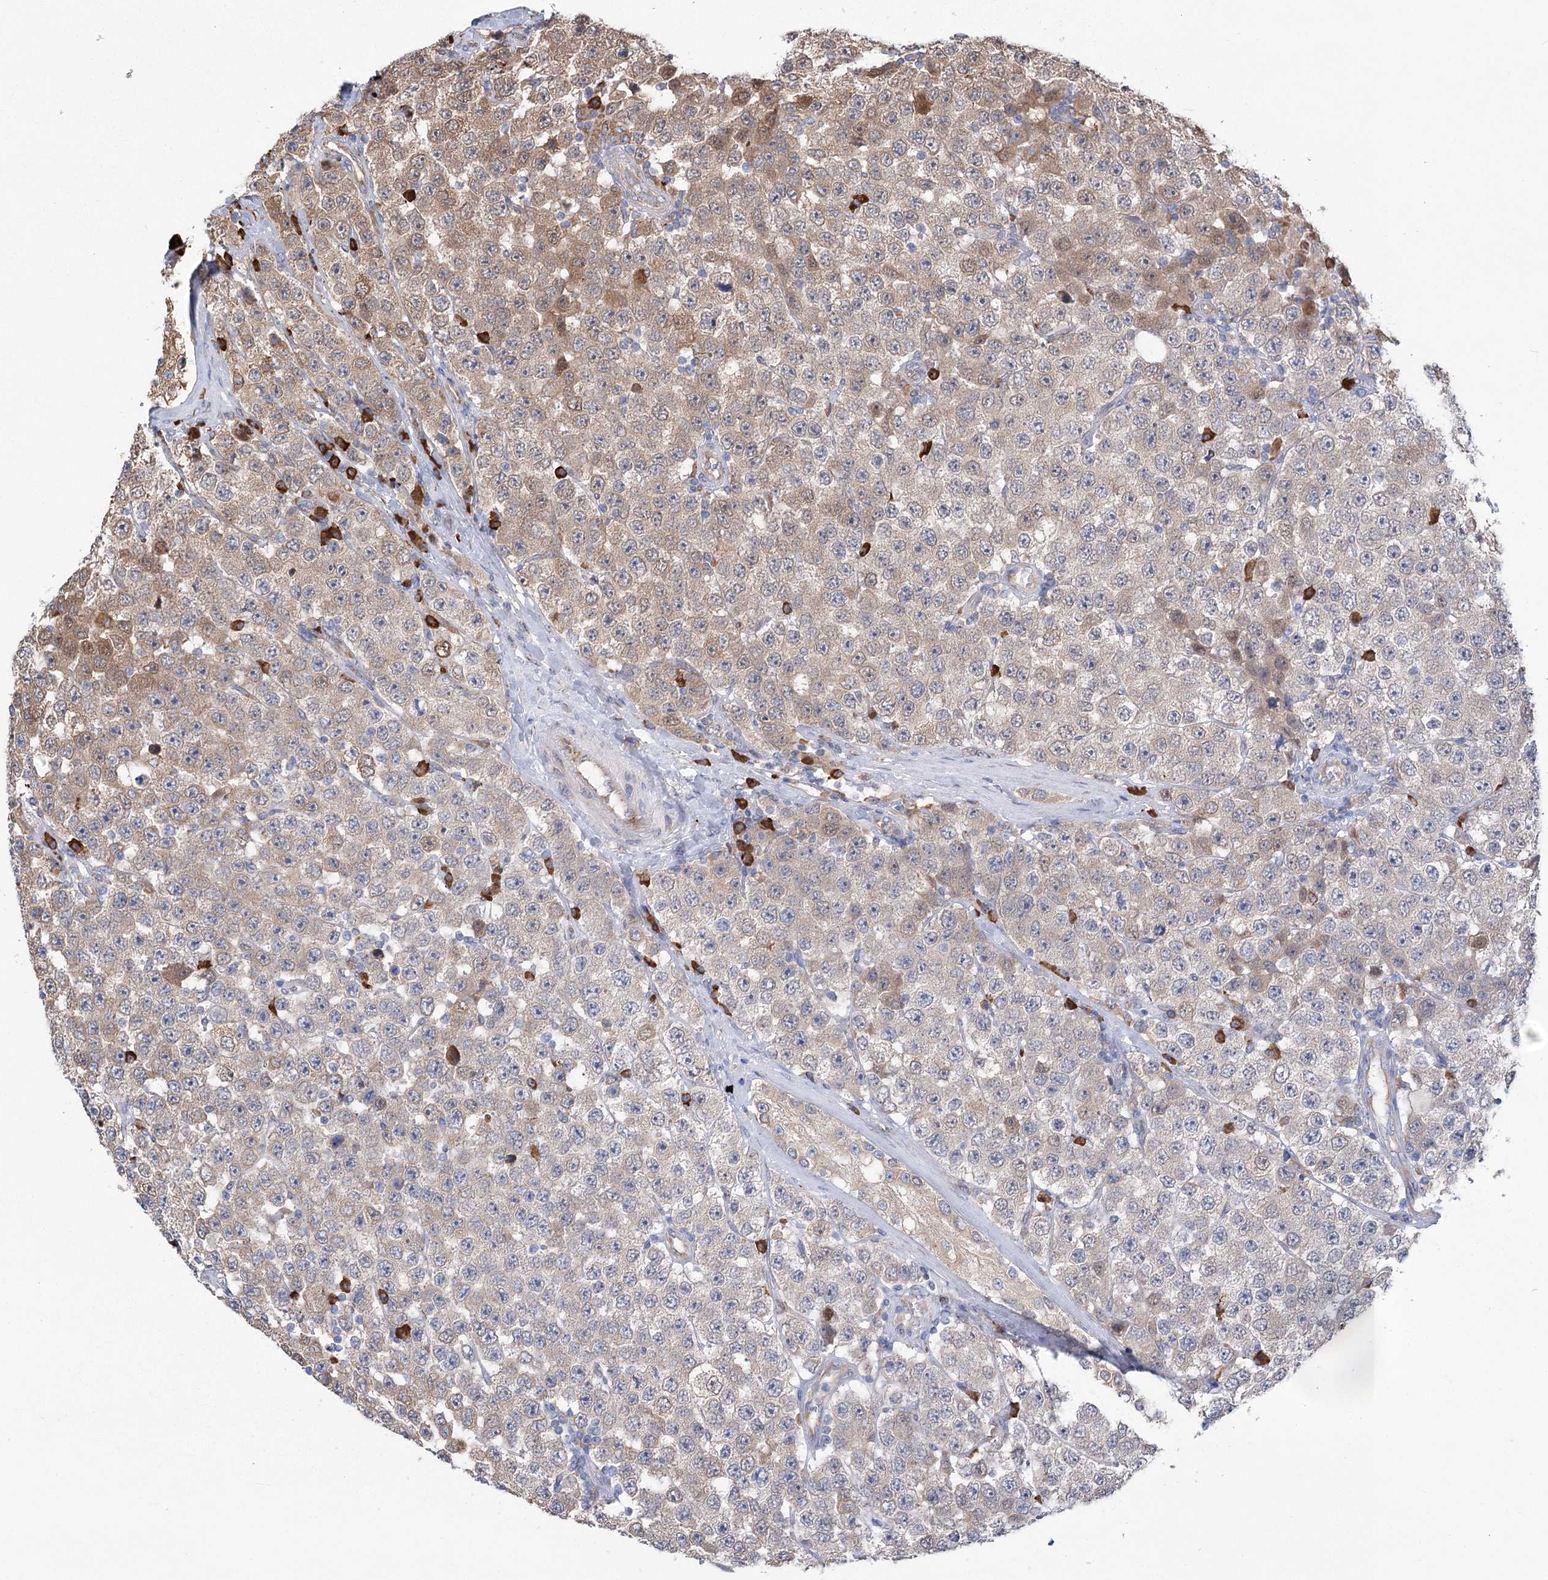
{"staining": {"intensity": "moderate", "quantity": "25%-75%", "location": "cytoplasmic/membranous"}, "tissue": "testis cancer", "cell_type": "Tumor cells", "image_type": "cancer", "snomed": [{"axis": "morphology", "description": "Seminoma, NOS"}, {"axis": "topography", "description": "Testis"}], "caption": "Protein positivity by immunohistochemistry shows moderate cytoplasmic/membranous positivity in about 25%-75% of tumor cells in seminoma (testis). The staining was performed using DAB to visualize the protein expression in brown, while the nuclei were stained in blue with hematoxylin (Magnification: 20x).", "gene": "METTL24", "patient": {"sex": "male", "age": 28}}